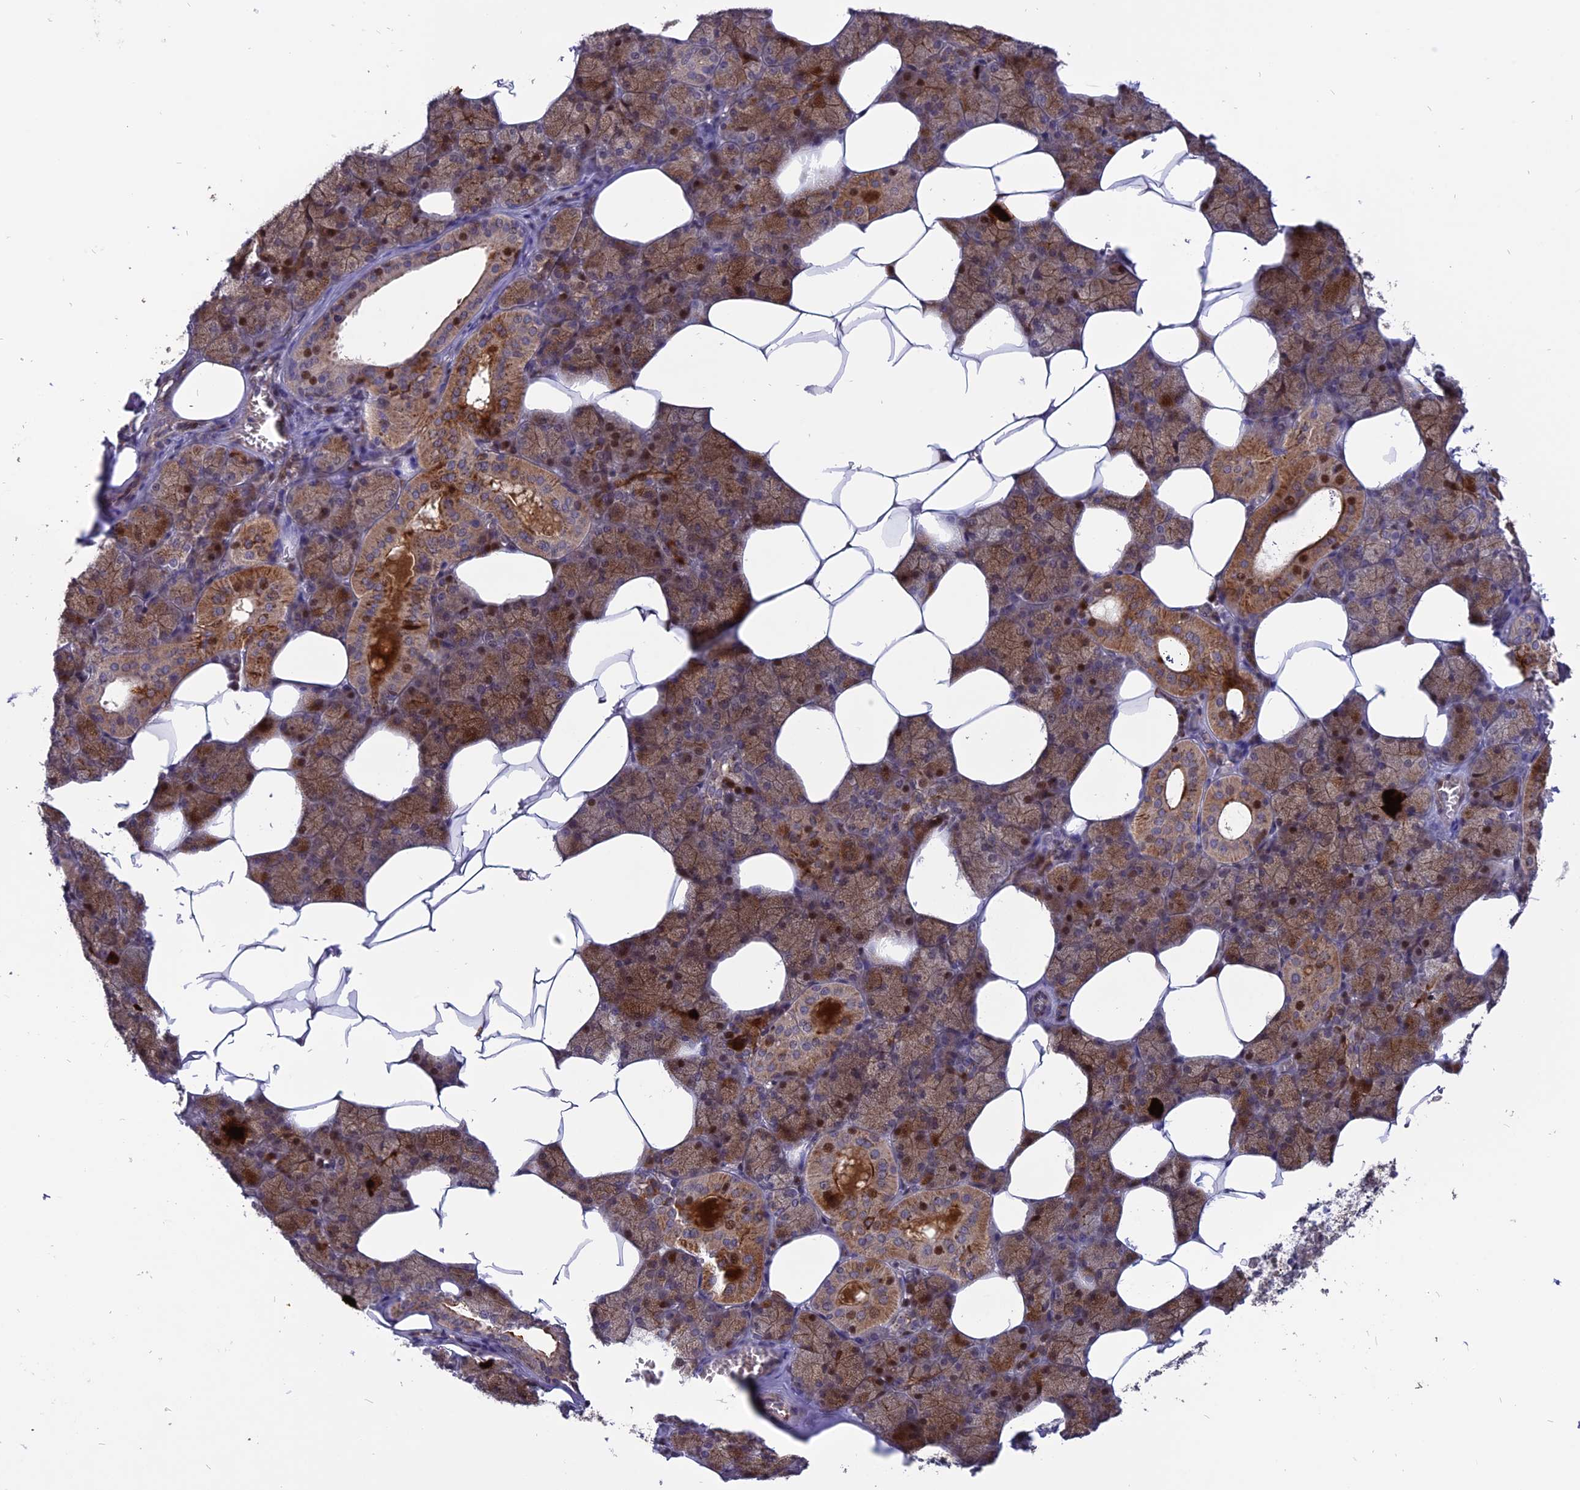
{"staining": {"intensity": "moderate", "quantity": "25%-75%", "location": "cytoplasmic/membranous,nuclear"}, "tissue": "salivary gland", "cell_type": "Glandular cells", "image_type": "normal", "snomed": [{"axis": "morphology", "description": "Normal tissue, NOS"}, {"axis": "topography", "description": "Salivary gland"}], "caption": "Unremarkable salivary gland was stained to show a protein in brown. There is medium levels of moderate cytoplasmic/membranous,nuclear expression in about 25%-75% of glandular cells.", "gene": "TMEM263", "patient": {"sex": "male", "age": 62}}